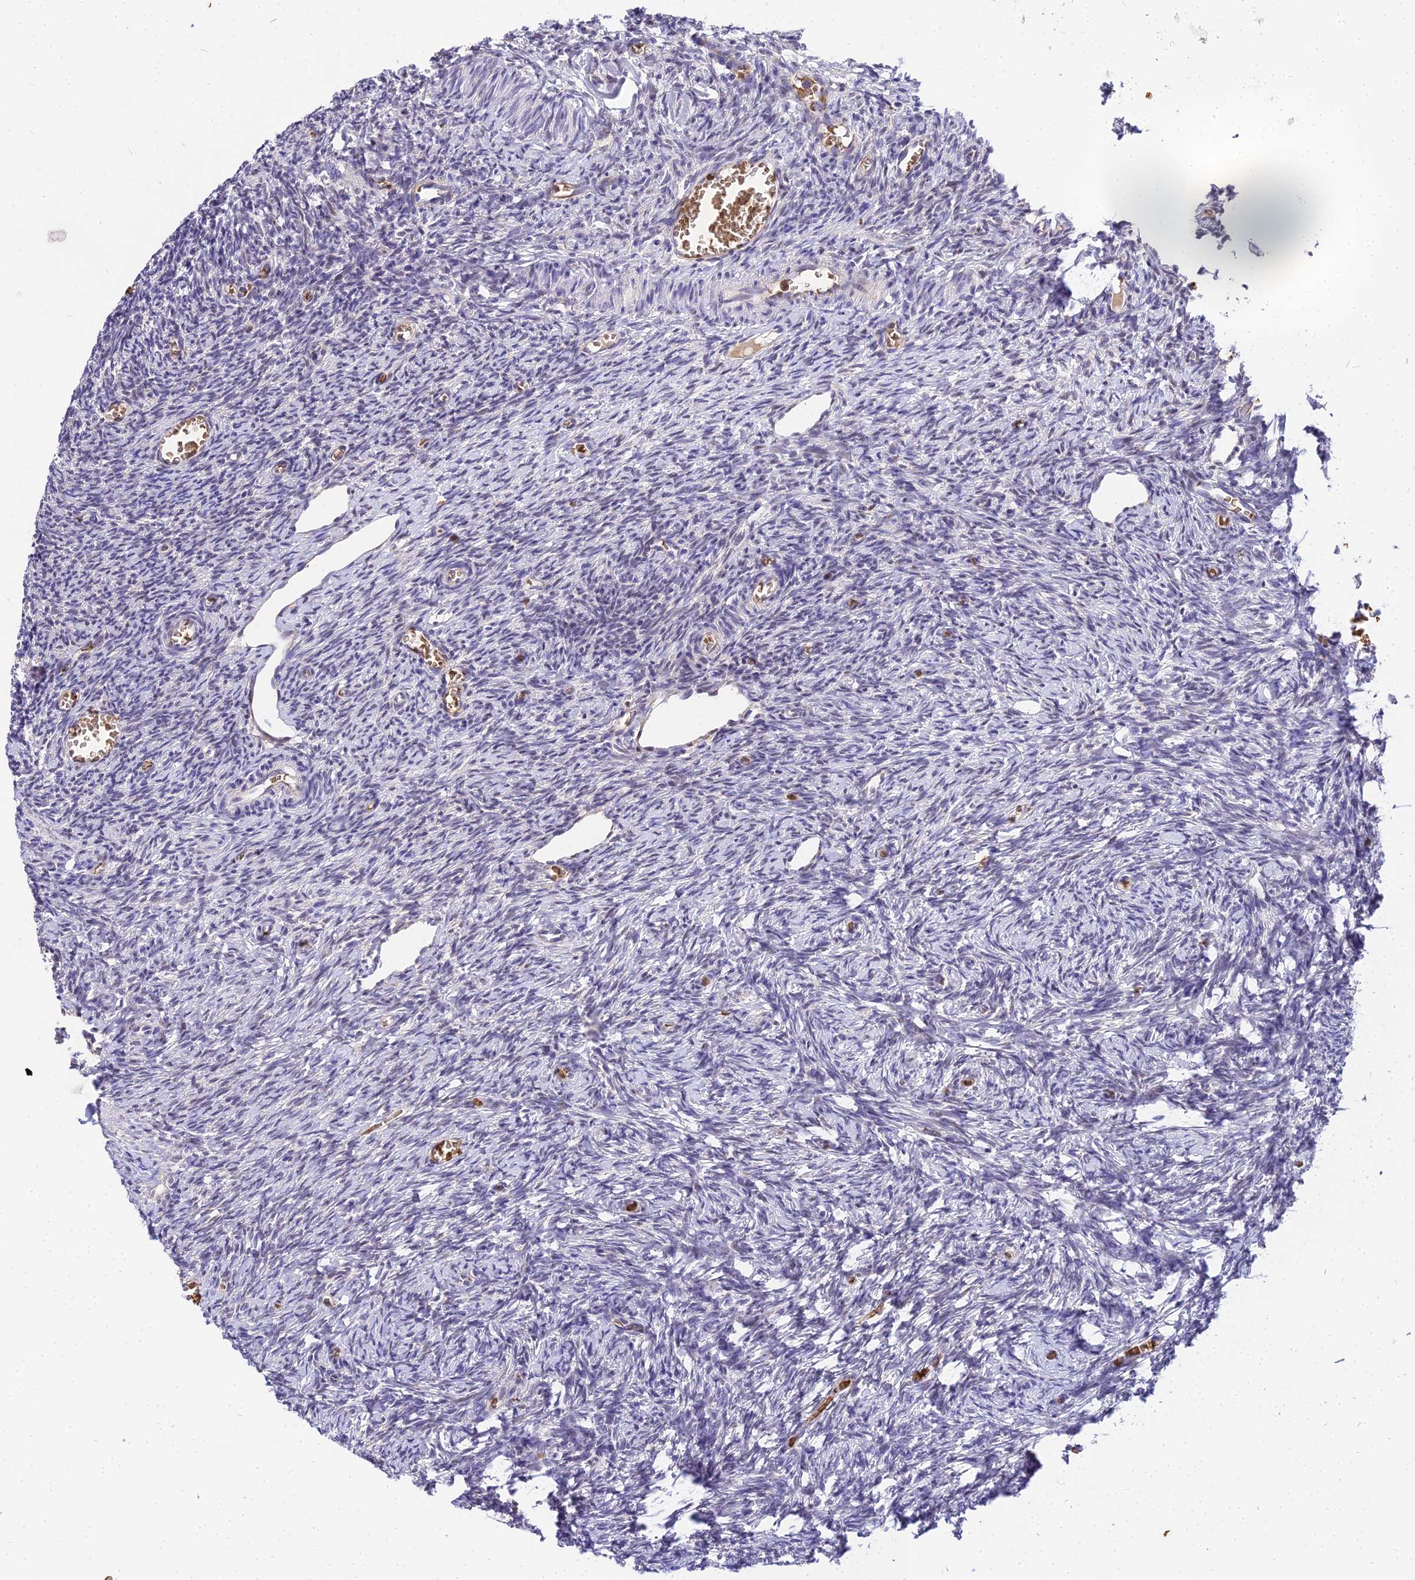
{"staining": {"intensity": "moderate", "quantity": "<25%", "location": "nuclear"}, "tissue": "ovary", "cell_type": "Follicle cells", "image_type": "normal", "snomed": [{"axis": "morphology", "description": "Normal tissue, NOS"}, {"axis": "topography", "description": "Ovary"}], "caption": "Immunohistochemical staining of normal ovary exhibits <25% levels of moderate nuclear protein positivity in about <25% of follicle cells.", "gene": "BCL9", "patient": {"sex": "female", "age": 27}}